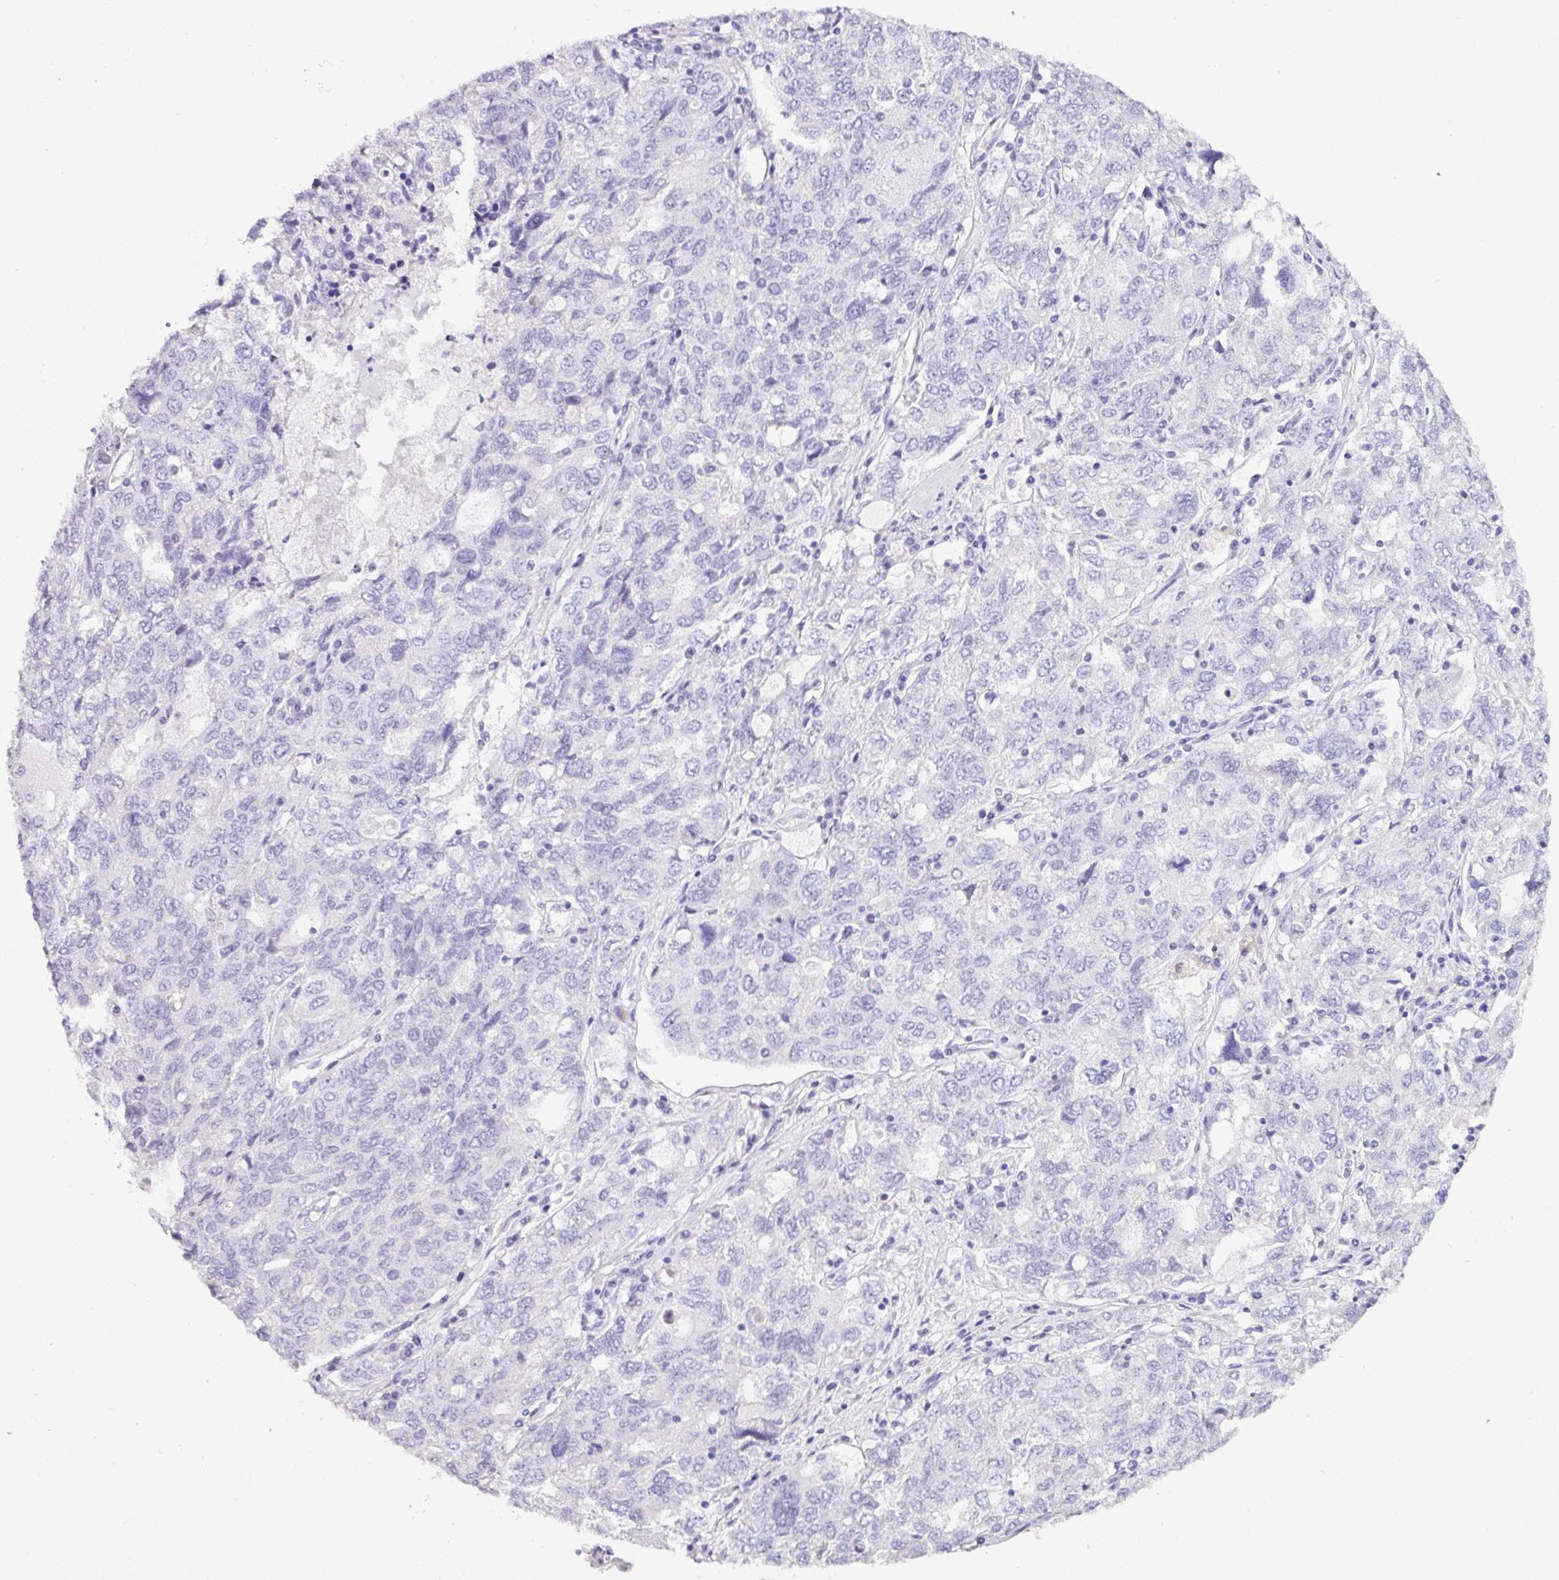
{"staining": {"intensity": "negative", "quantity": "none", "location": "none"}, "tissue": "ovarian cancer", "cell_type": "Tumor cells", "image_type": "cancer", "snomed": [{"axis": "morphology", "description": "Carcinoma, endometroid"}, {"axis": "topography", "description": "Ovary"}], "caption": "A micrograph of human endometroid carcinoma (ovarian) is negative for staining in tumor cells.", "gene": "NAPSA", "patient": {"sex": "female", "age": 62}}